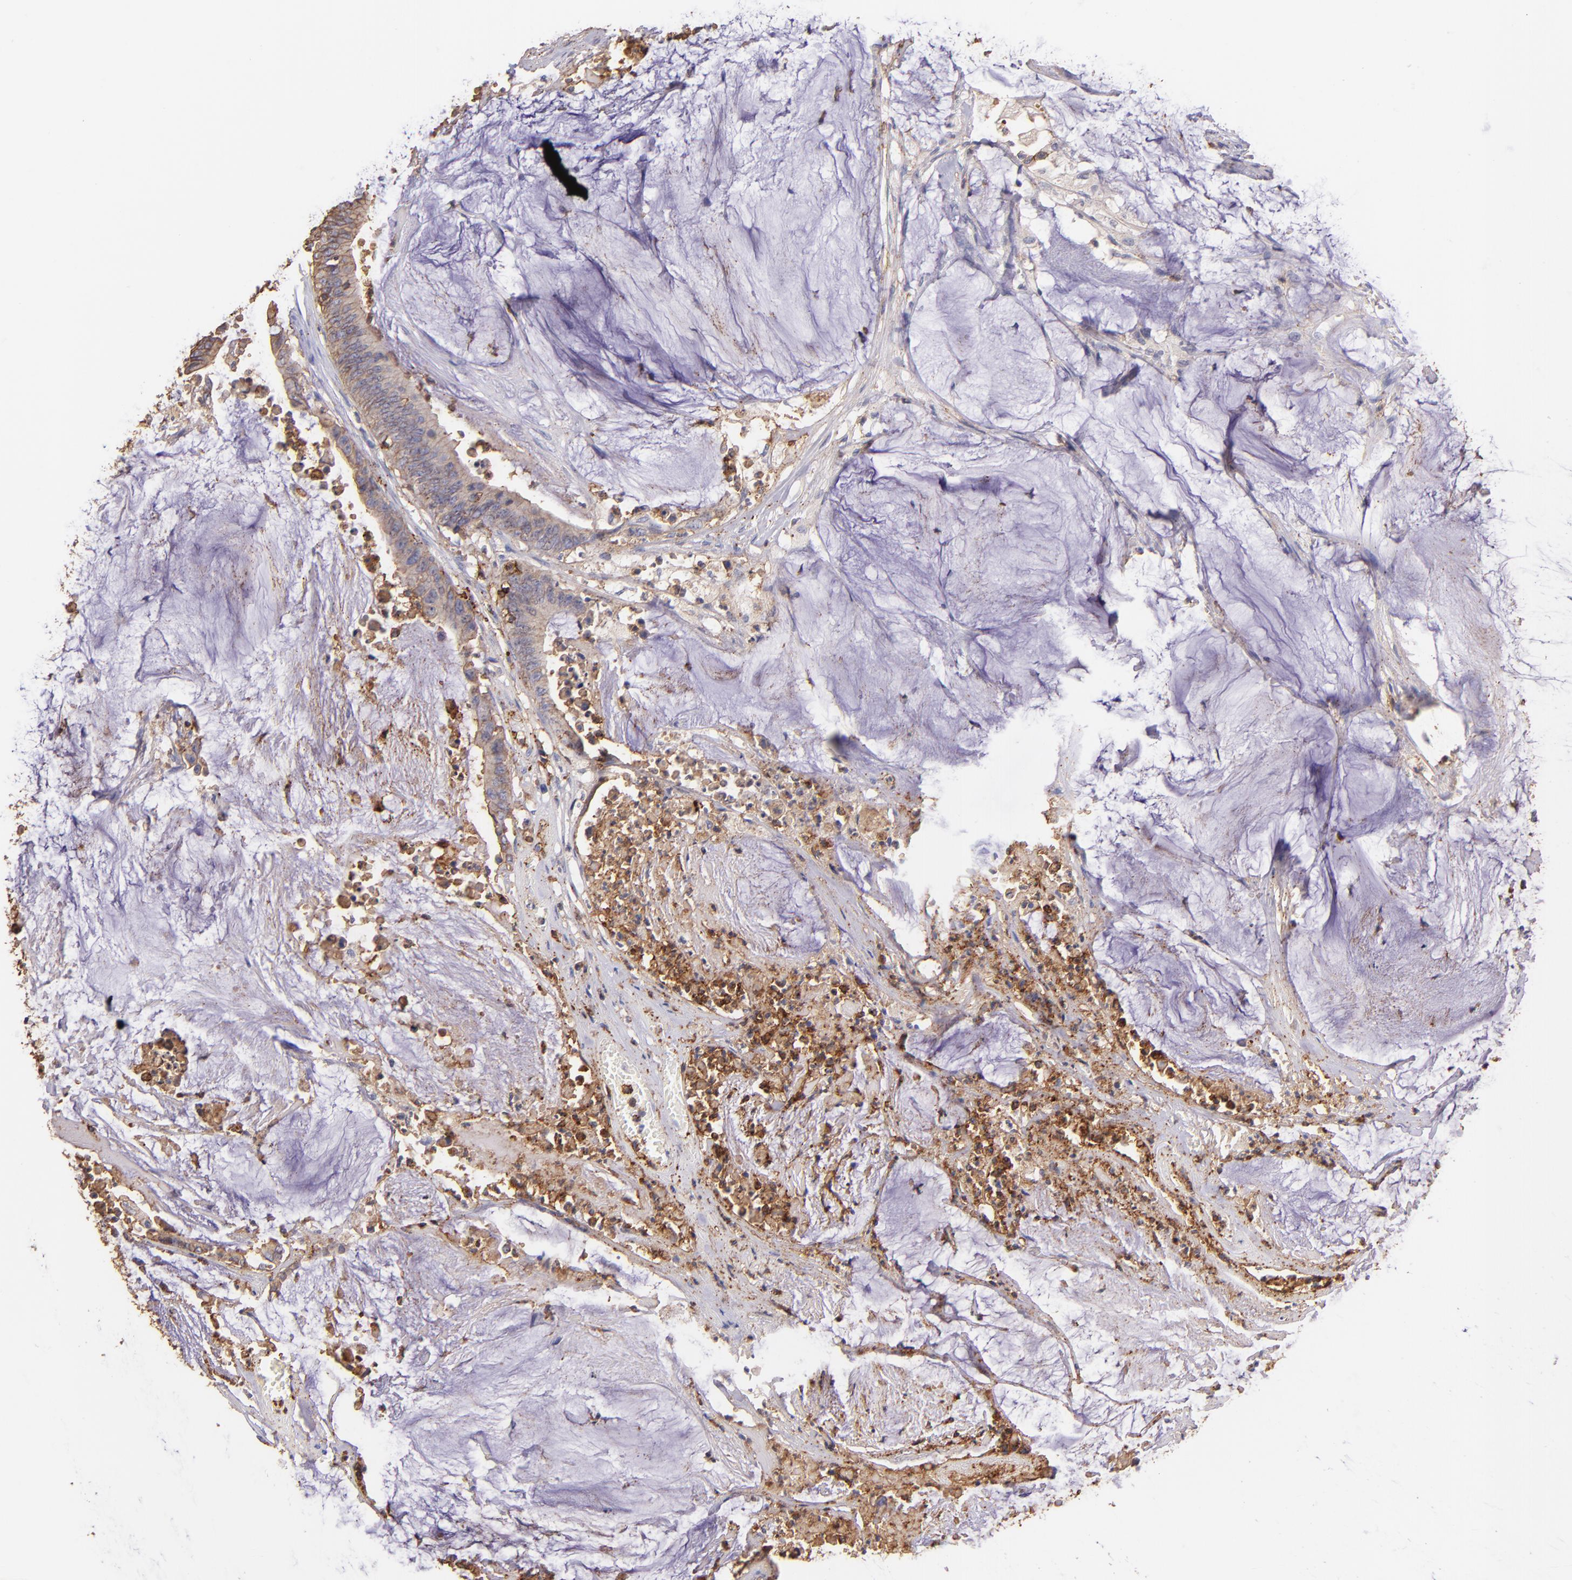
{"staining": {"intensity": "weak", "quantity": ">75%", "location": "cytoplasmic/membranous"}, "tissue": "colorectal cancer", "cell_type": "Tumor cells", "image_type": "cancer", "snomed": [{"axis": "morphology", "description": "Adenocarcinoma, NOS"}, {"axis": "topography", "description": "Rectum"}], "caption": "This is an image of immunohistochemistry staining of adenocarcinoma (colorectal), which shows weak staining in the cytoplasmic/membranous of tumor cells.", "gene": "SPN", "patient": {"sex": "female", "age": 66}}